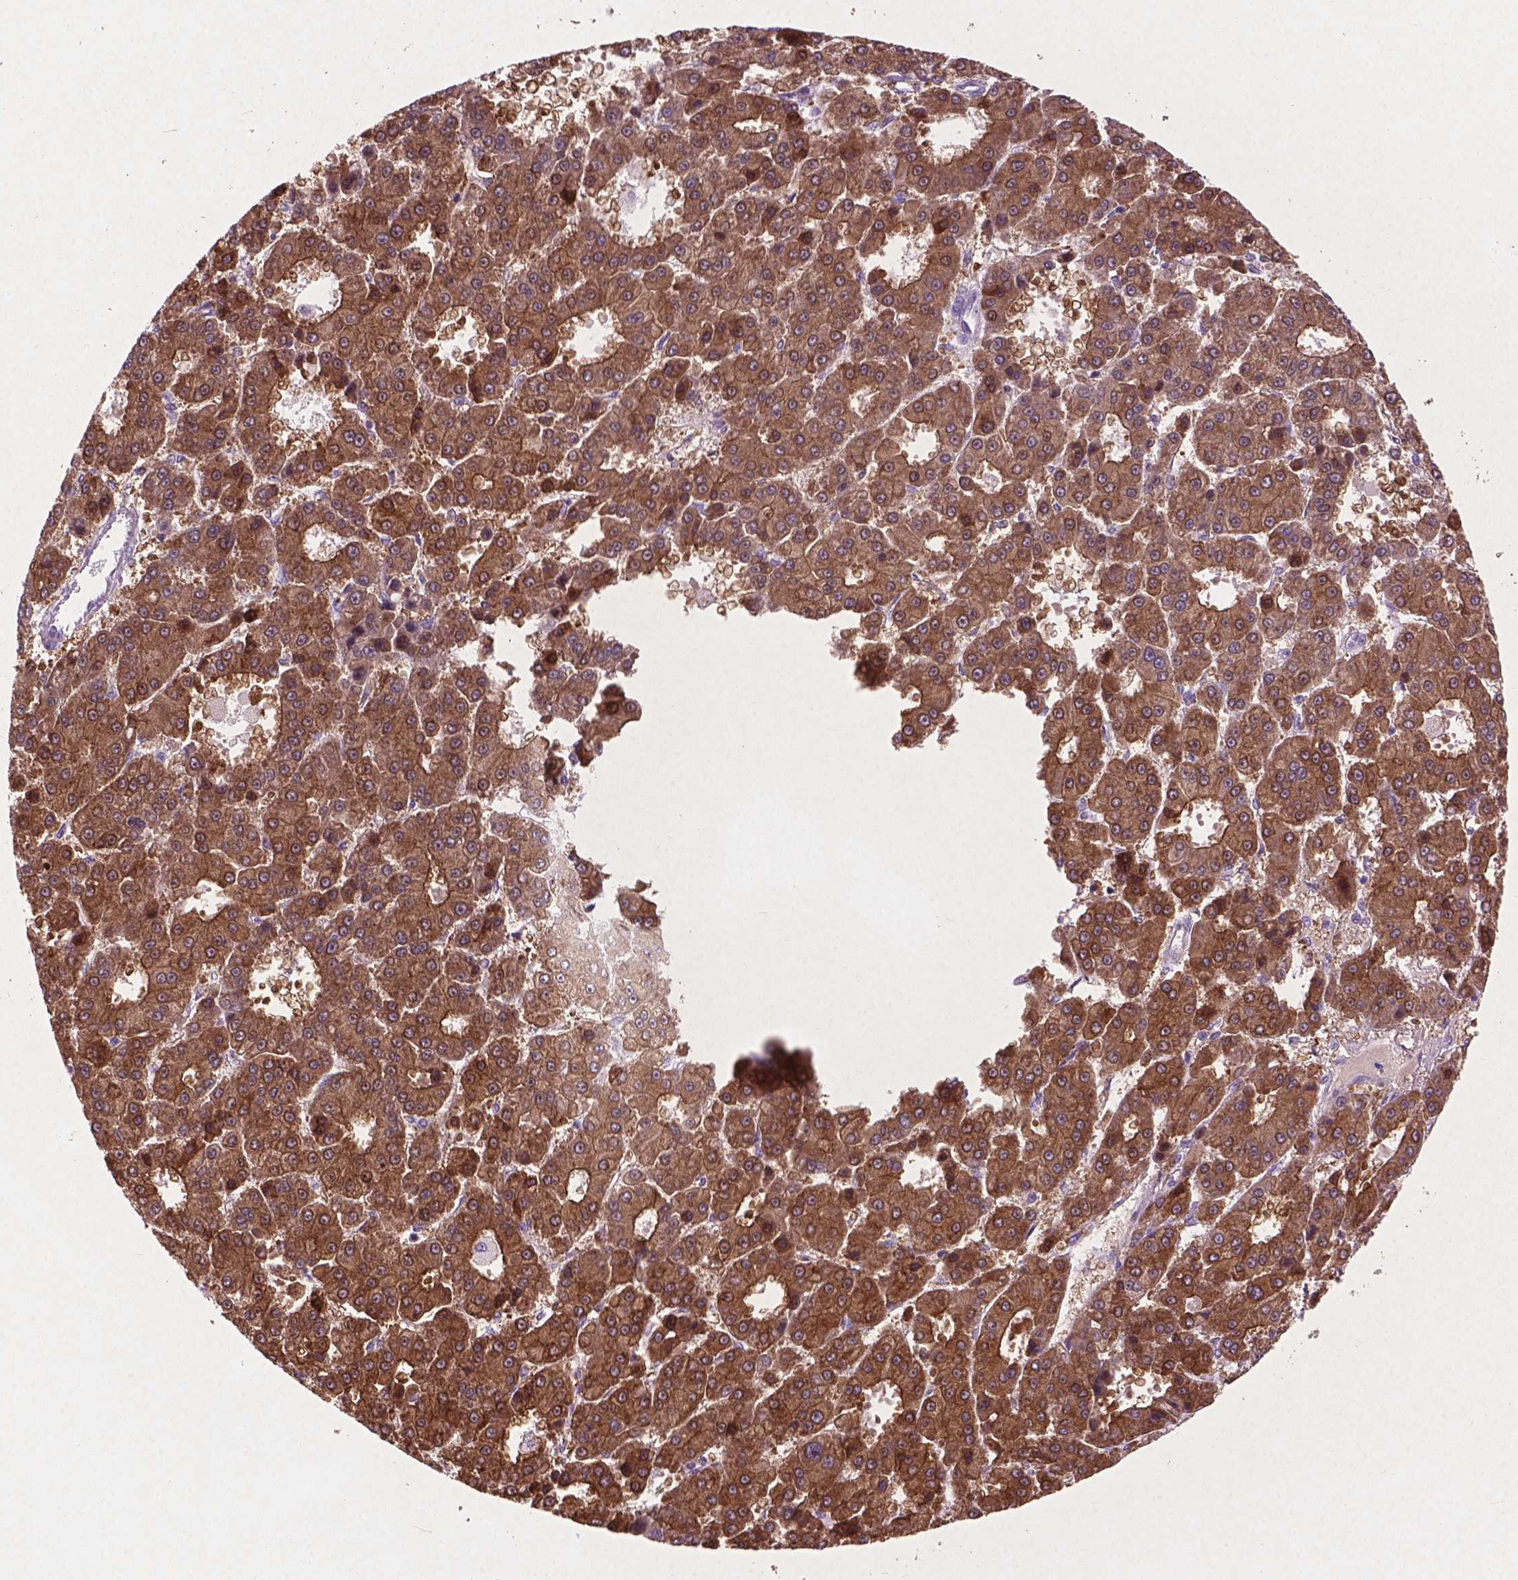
{"staining": {"intensity": "moderate", "quantity": ">75%", "location": "cytoplasmic/membranous"}, "tissue": "liver cancer", "cell_type": "Tumor cells", "image_type": "cancer", "snomed": [{"axis": "morphology", "description": "Carcinoma, Hepatocellular, NOS"}, {"axis": "topography", "description": "Liver"}], "caption": "High-magnification brightfield microscopy of hepatocellular carcinoma (liver) stained with DAB (3,3'-diaminobenzidine) (brown) and counterstained with hematoxylin (blue). tumor cells exhibit moderate cytoplasmic/membranous expression is seen in about>75% of cells.", "gene": "ATG4D", "patient": {"sex": "male", "age": 70}}